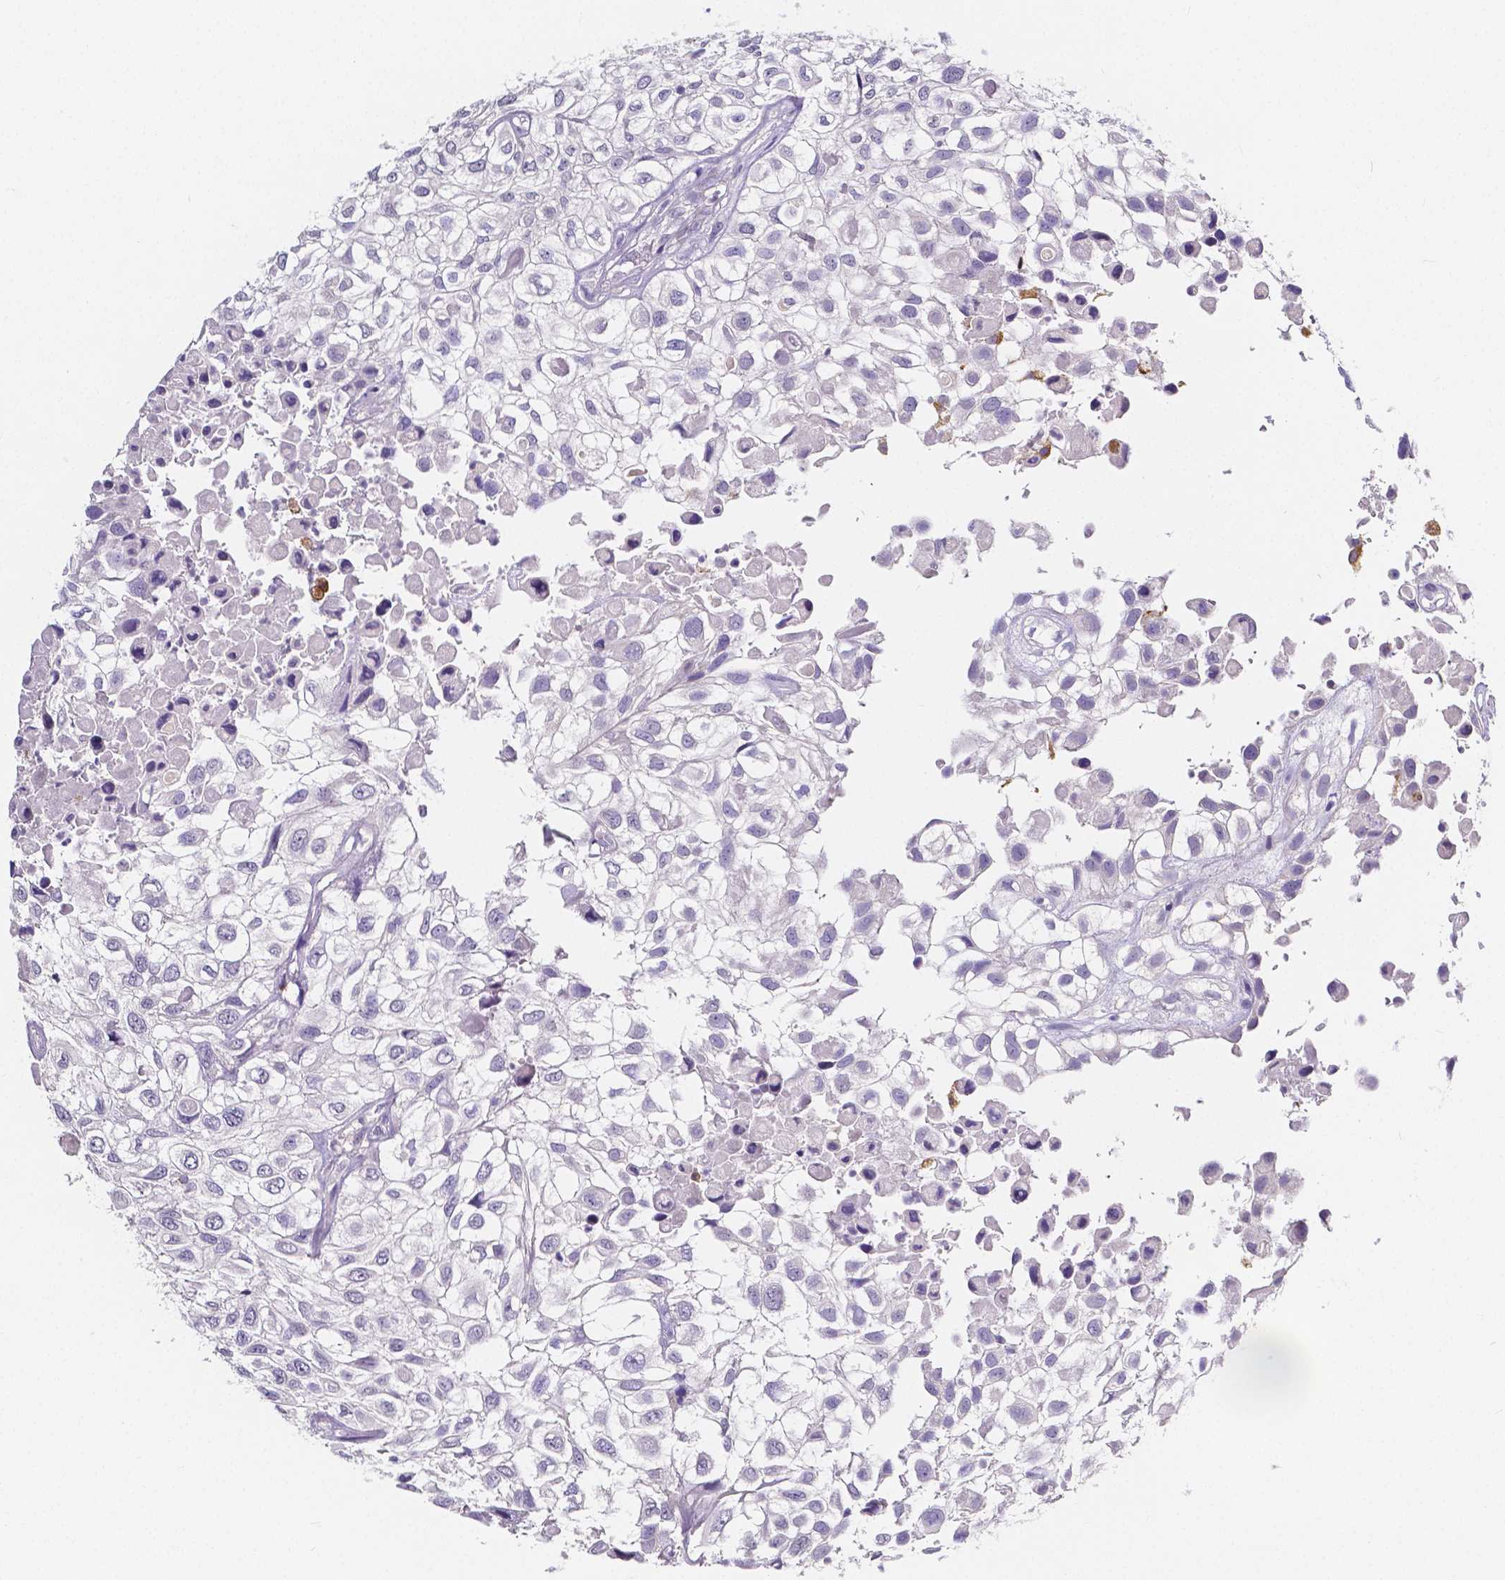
{"staining": {"intensity": "negative", "quantity": "none", "location": "none"}, "tissue": "urothelial cancer", "cell_type": "Tumor cells", "image_type": "cancer", "snomed": [{"axis": "morphology", "description": "Urothelial carcinoma, High grade"}, {"axis": "topography", "description": "Urinary bladder"}], "caption": "Immunohistochemistry photomicrograph of high-grade urothelial carcinoma stained for a protein (brown), which exhibits no expression in tumor cells.", "gene": "ACP5", "patient": {"sex": "male", "age": 56}}